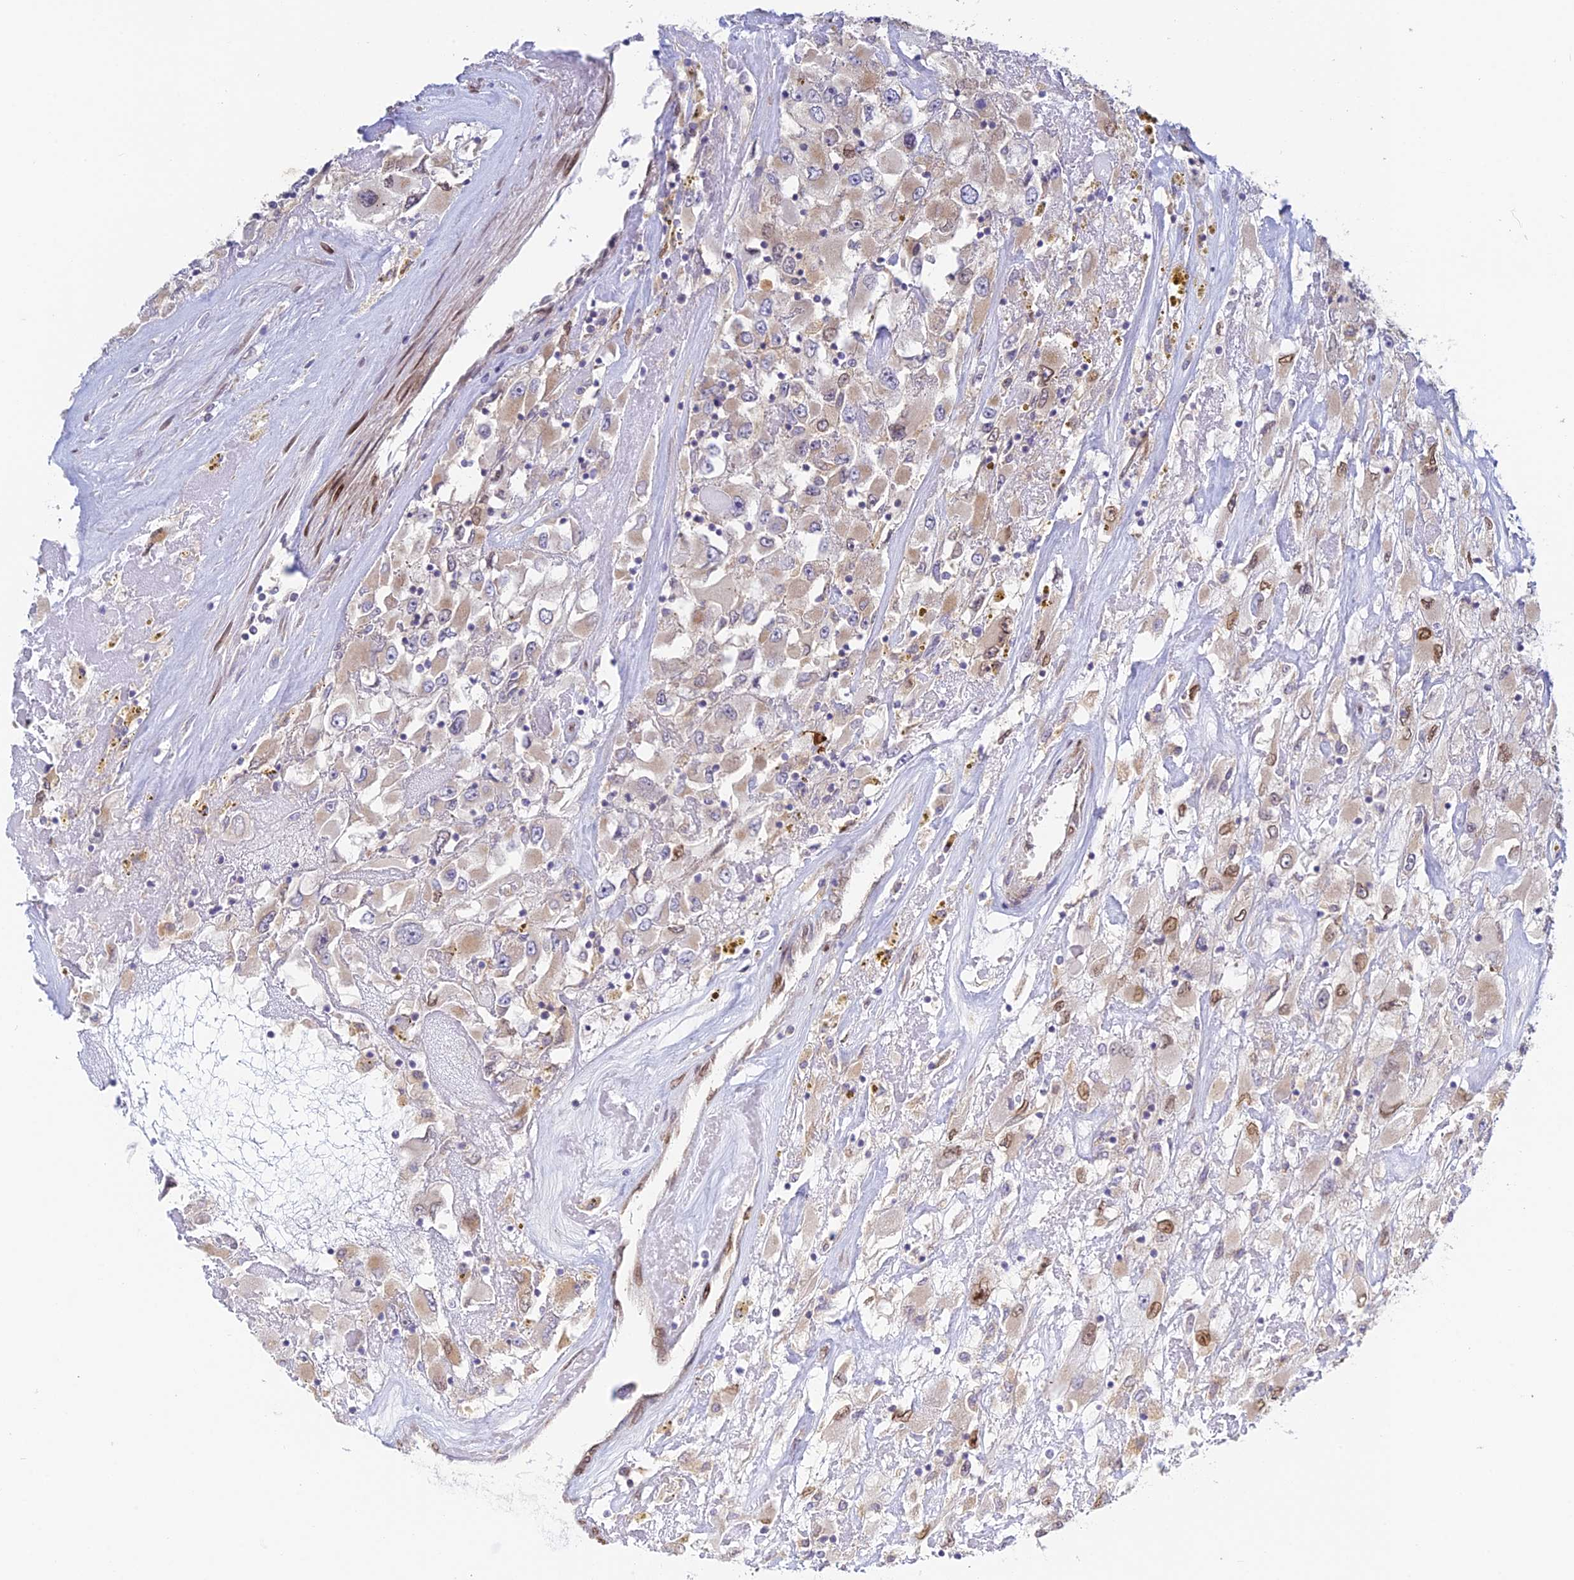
{"staining": {"intensity": "moderate", "quantity": "<25%", "location": "nuclear"}, "tissue": "renal cancer", "cell_type": "Tumor cells", "image_type": "cancer", "snomed": [{"axis": "morphology", "description": "Adenocarcinoma, NOS"}, {"axis": "topography", "description": "Kidney"}], "caption": "High-power microscopy captured an IHC histopathology image of renal cancer, revealing moderate nuclear expression in approximately <25% of tumor cells.", "gene": "SKIC8", "patient": {"sex": "female", "age": 52}}